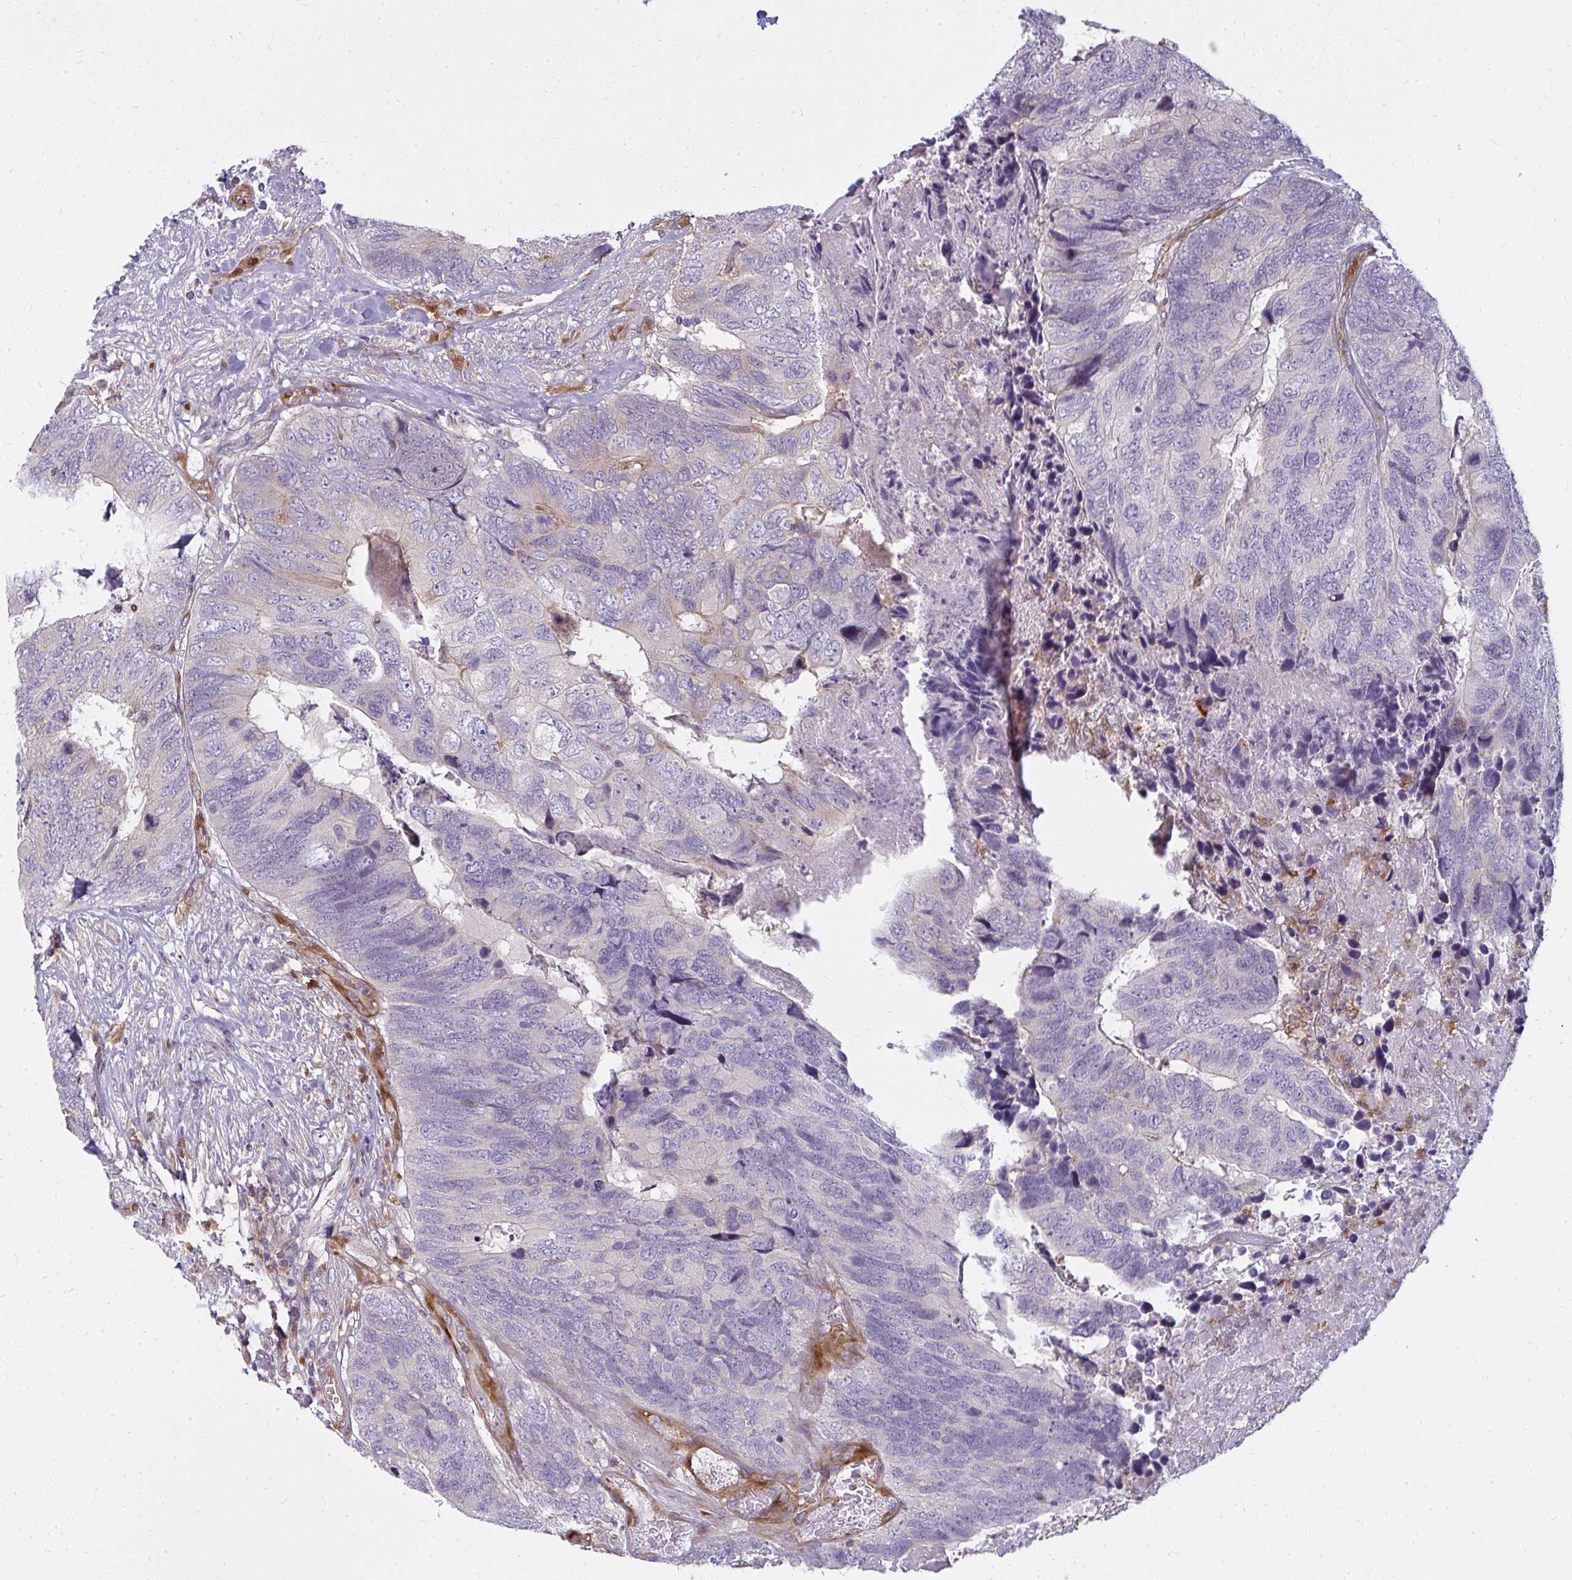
{"staining": {"intensity": "negative", "quantity": "none", "location": "none"}, "tissue": "breast cancer", "cell_type": "Tumor cells", "image_type": "cancer", "snomed": [{"axis": "morphology", "description": "Lobular carcinoma"}, {"axis": "topography", "description": "Breast"}], "caption": "This is a histopathology image of immunohistochemistry (IHC) staining of breast cancer (lobular carcinoma), which shows no staining in tumor cells.", "gene": "IFIT3", "patient": {"sex": "female", "age": 59}}